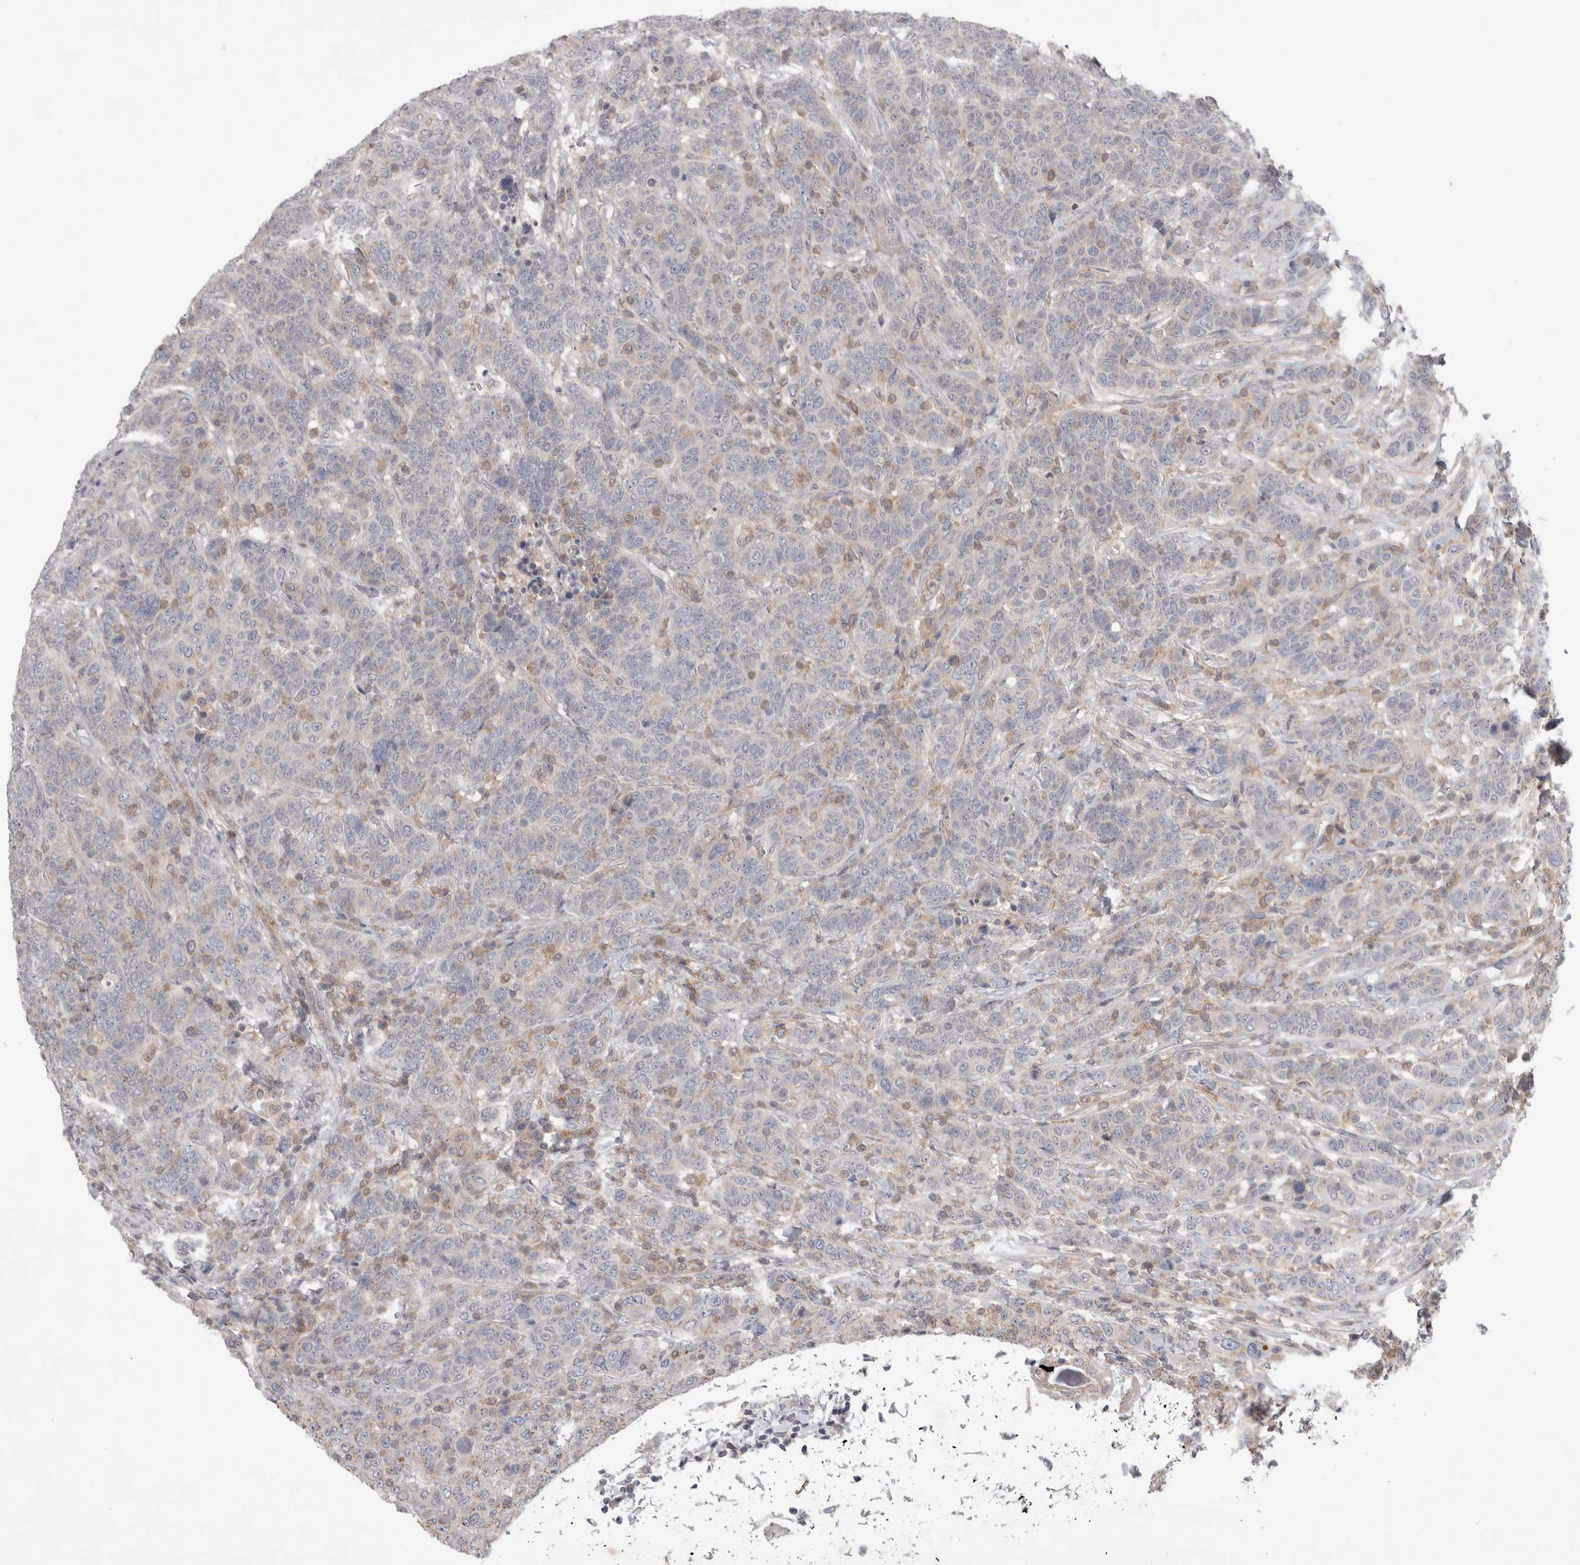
{"staining": {"intensity": "negative", "quantity": "none", "location": "none"}, "tissue": "breast cancer", "cell_type": "Tumor cells", "image_type": "cancer", "snomed": [{"axis": "morphology", "description": "Duct carcinoma"}, {"axis": "topography", "description": "Breast"}], "caption": "High magnification brightfield microscopy of breast cancer stained with DAB (brown) and counterstained with hematoxylin (blue): tumor cells show no significant expression. The staining is performed using DAB (3,3'-diaminobenzidine) brown chromogen with nuclei counter-stained in using hematoxylin.", "gene": "SRD5A3", "patient": {"sex": "female", "age": 37}}